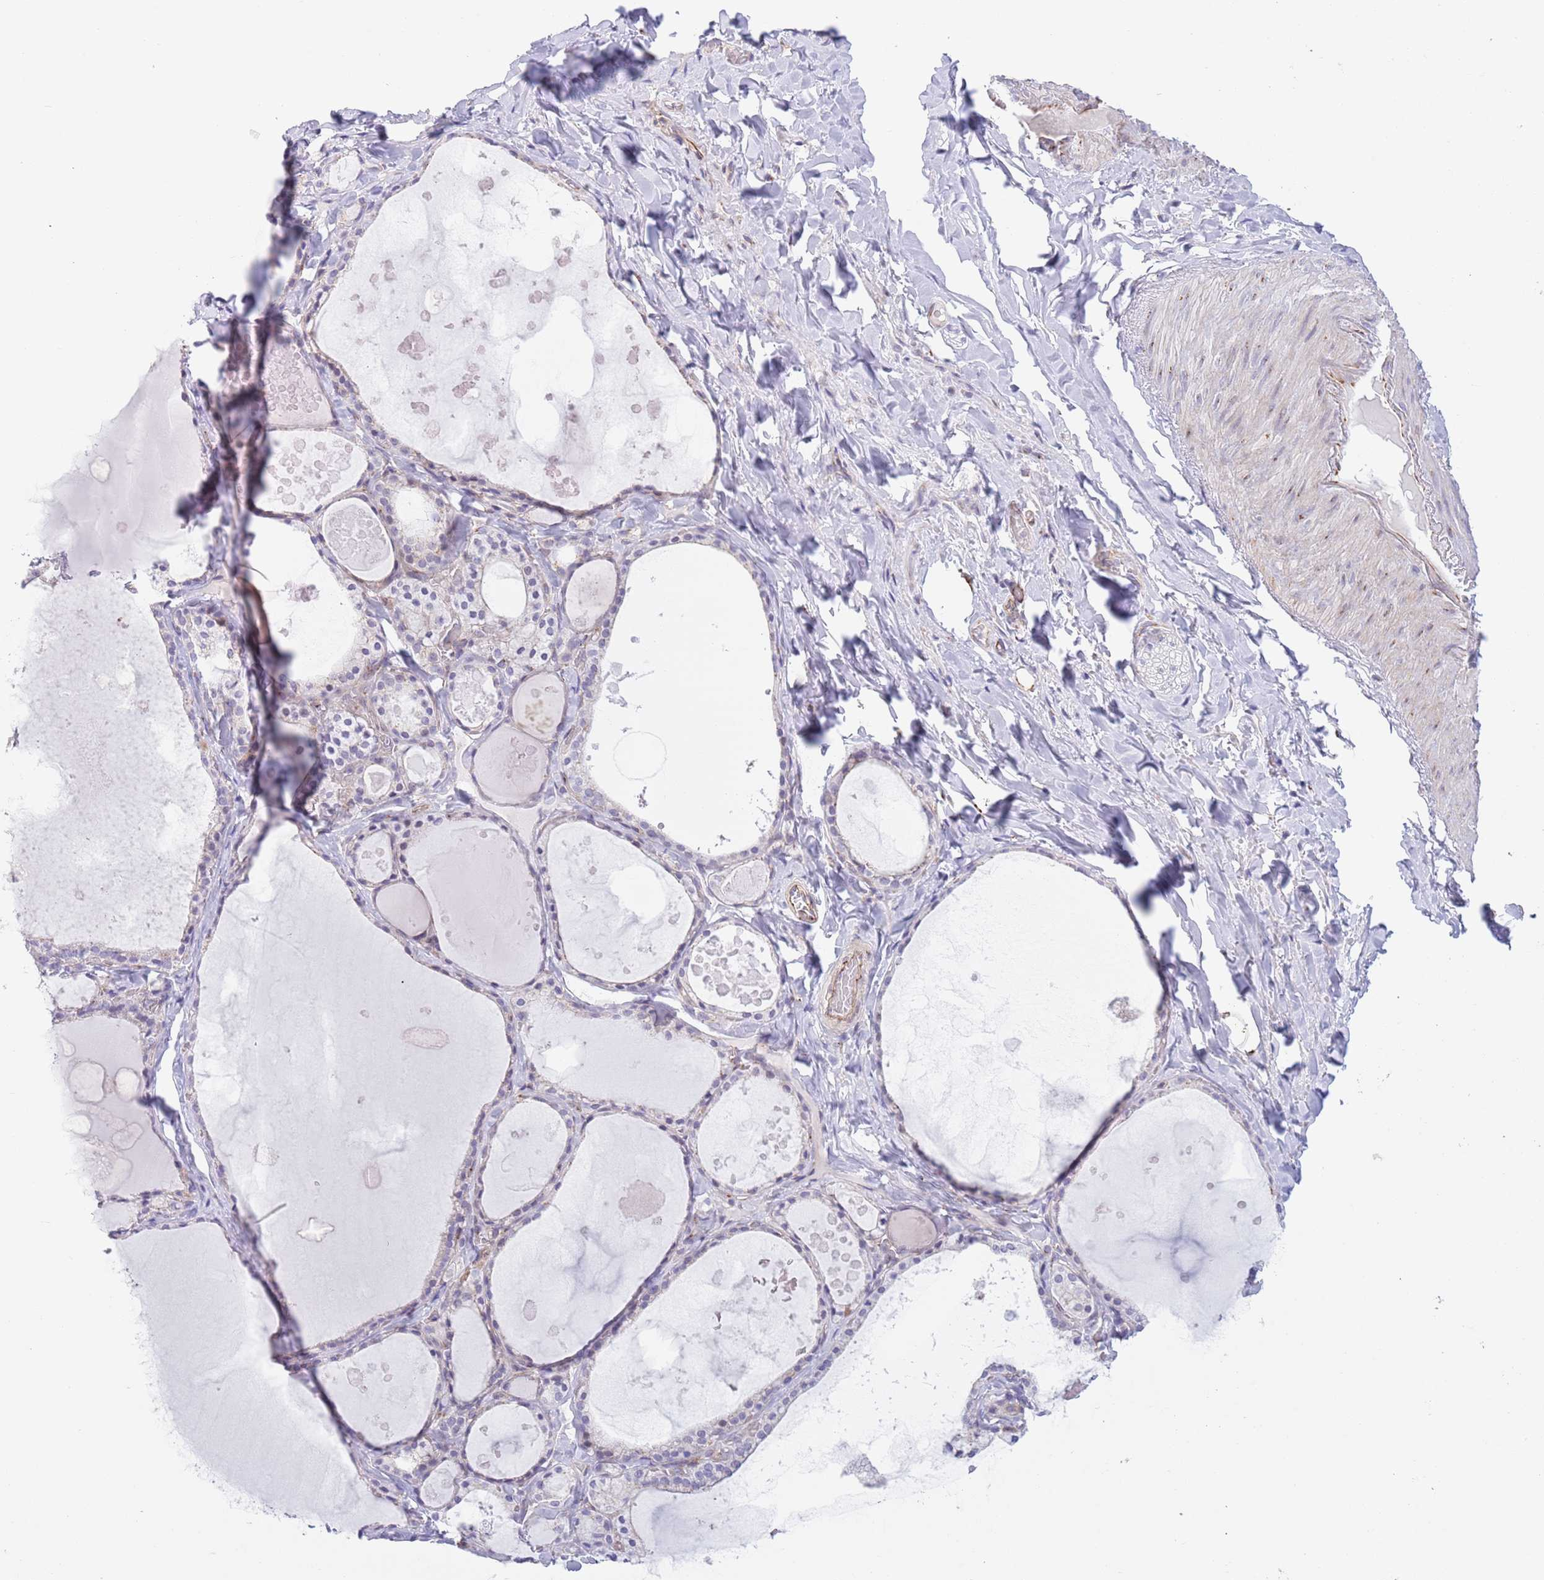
{"staining": {"intensity": "negative", "quantity": "none", "location": "none"}, "tissue": "thyroid gland", "cell_type": "Glandular cells", "image_type": "normal", "snomed": [{"axis": "morphology", "description": "Normal tissue, NOS"}, {"axis": "topography", "description": "Thyroid gland"}], "caption": "DAB (3,3'-diaminobenzidine) immunohistochemical staining of normal thyroid gland demonstrates no significant positivity in glandular cells. (DAB (3,3'-diaminobenzidine) immunohistochemistry (IHC), high magnification).", "gene": "C20orf96", "patient": {"sex": "male", "age": 56}}